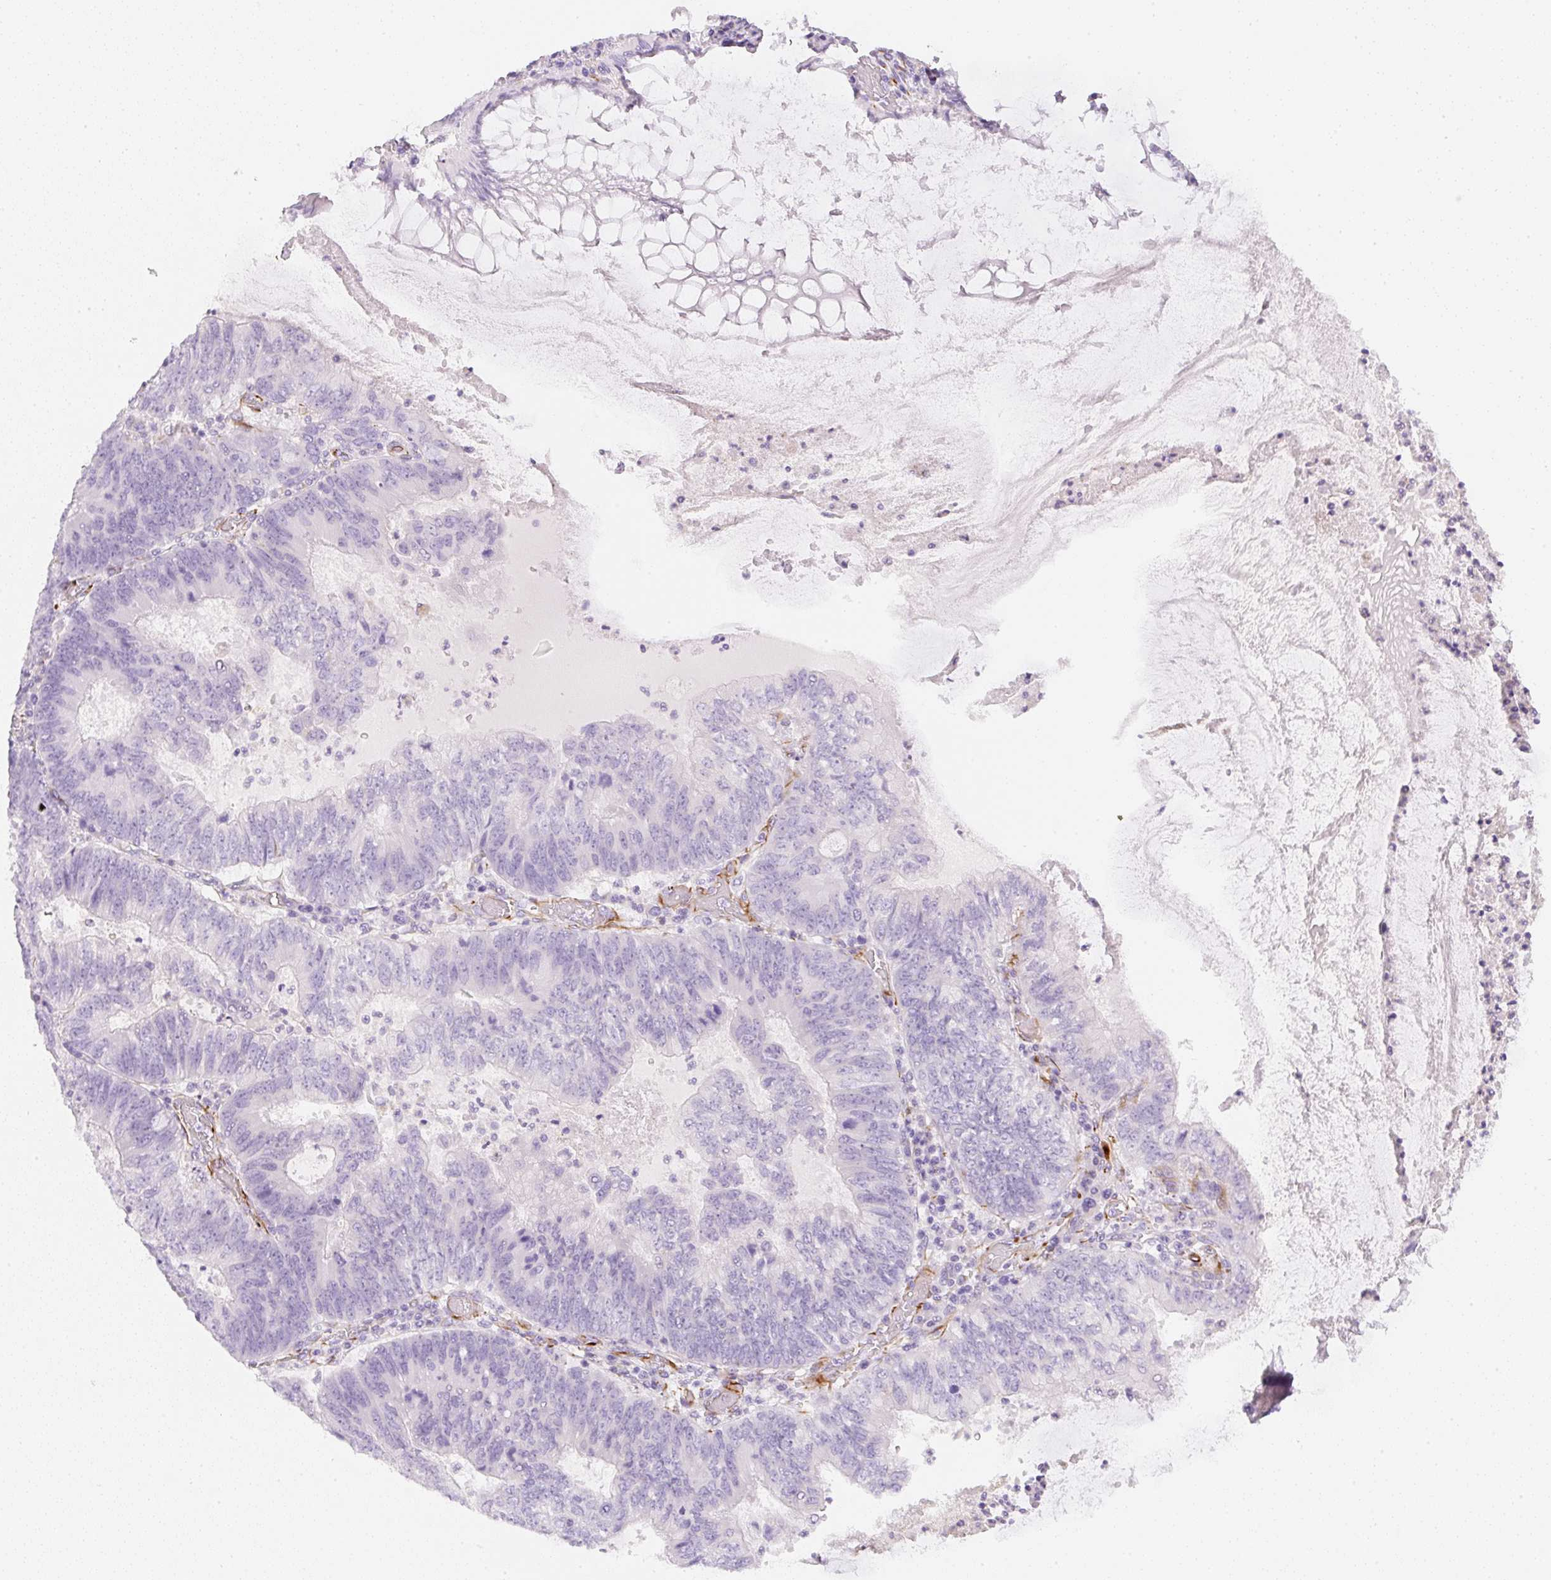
{"staining": {"intensity": "negative", "quantity": "none", "location": "none"}, "tissue": "colorectal cancer", "cell_type": "Tumor cells", "image_type": "cancer", "snomed": [{"axis": "morphology", "description": "Adenocarcinoma, NOS"}, {"axis": "topography", "description": "Colon"}], "caption": "This is an IHC photomicrograph of human colorectal adenocarcinoma. There is no expression in tumor cells.", "gene": "ZNF689", "patient": {"sex": "male", "age": 67}}